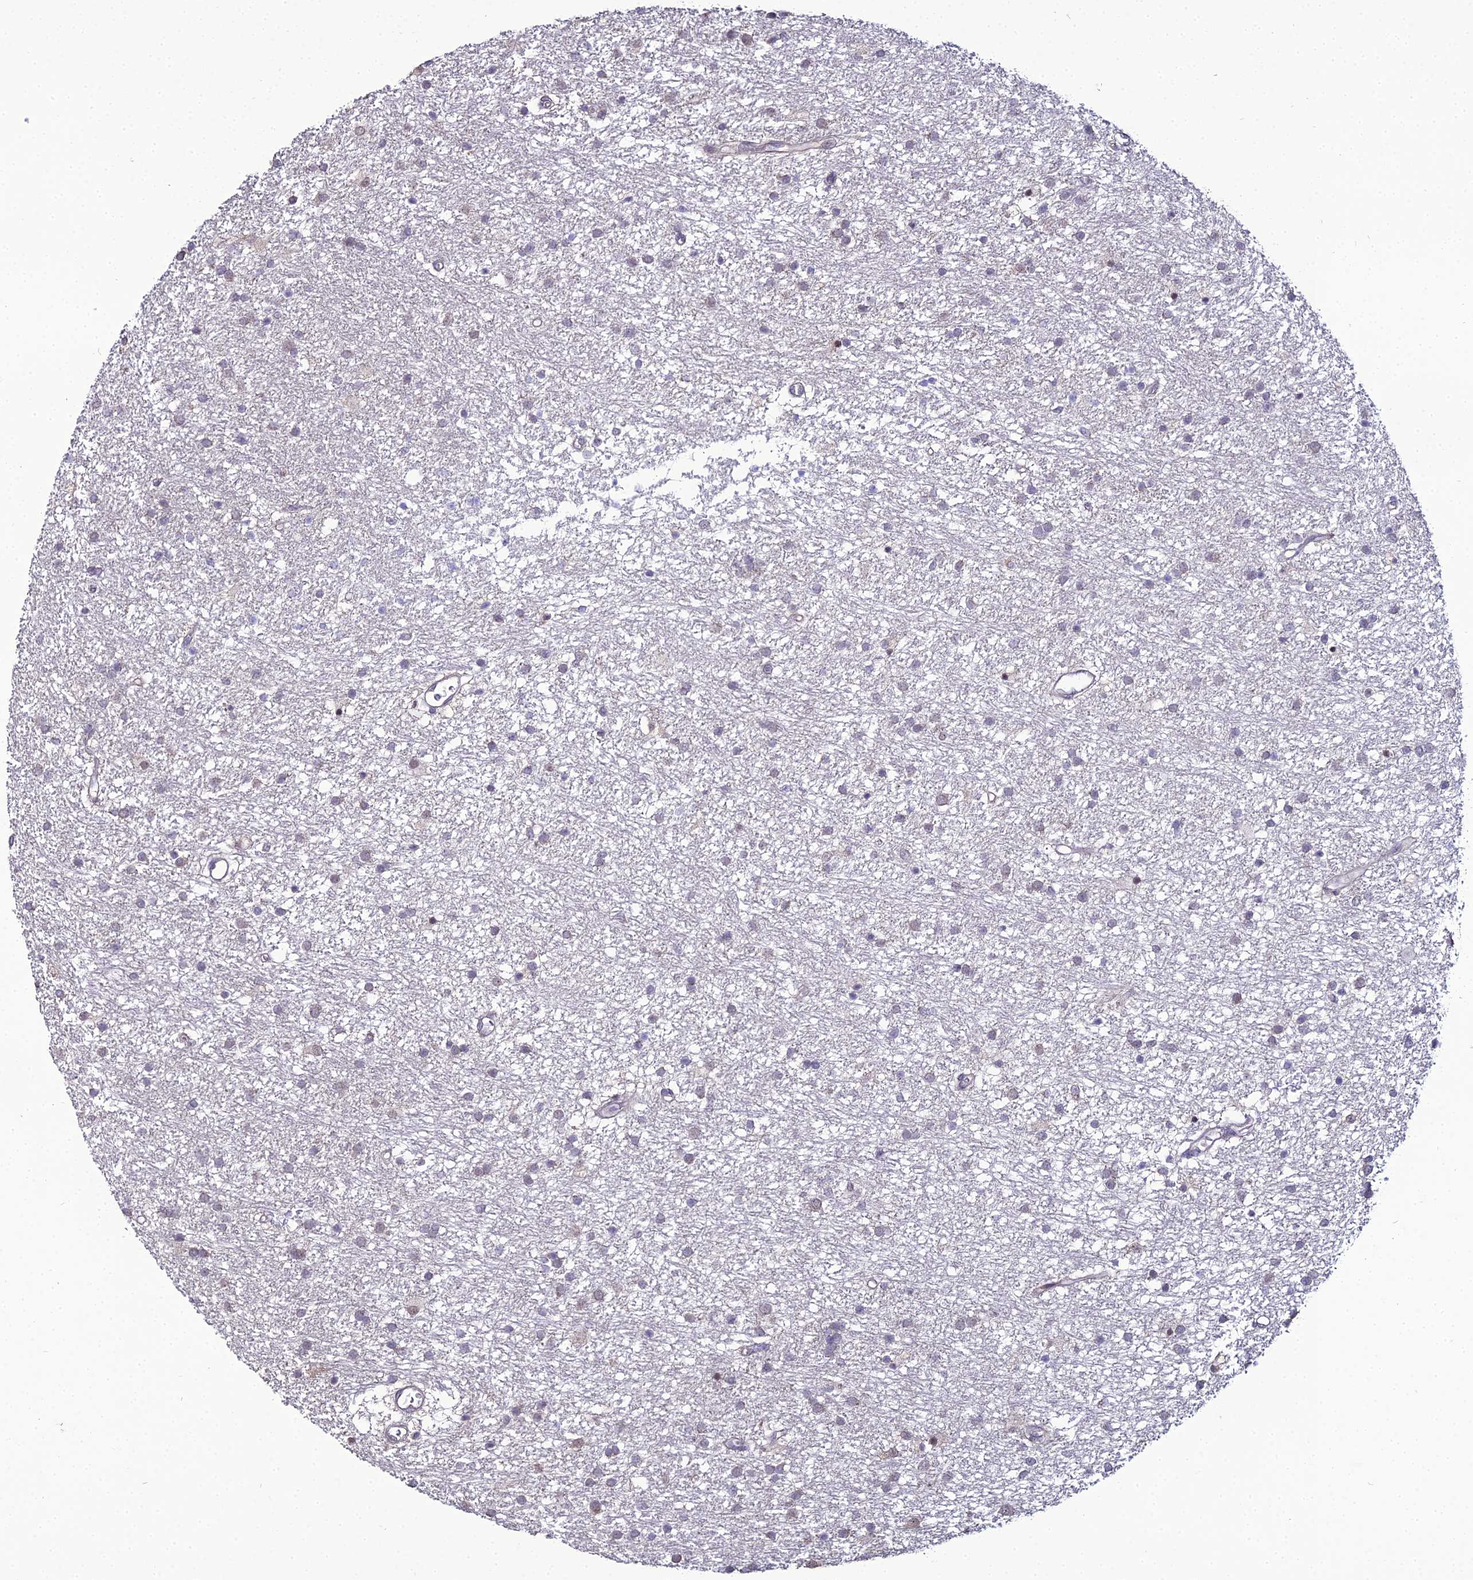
{"staining": {"intensity": "negative", "quantity": "none", "location": "none"}, "tissue": "glioma", "cell_type": "Tumor cells", "image_type": "cancer", "snomed": [{"axis": "morphology", "description": "Glioma, malignant, High grade"}, {"axis": "topography", "description": "Brain"}], "caption": "Tumor cells show no significant protein expression in glioma.", "gene": "TROAP", "patient": {"sex": "male", "age": 77}}